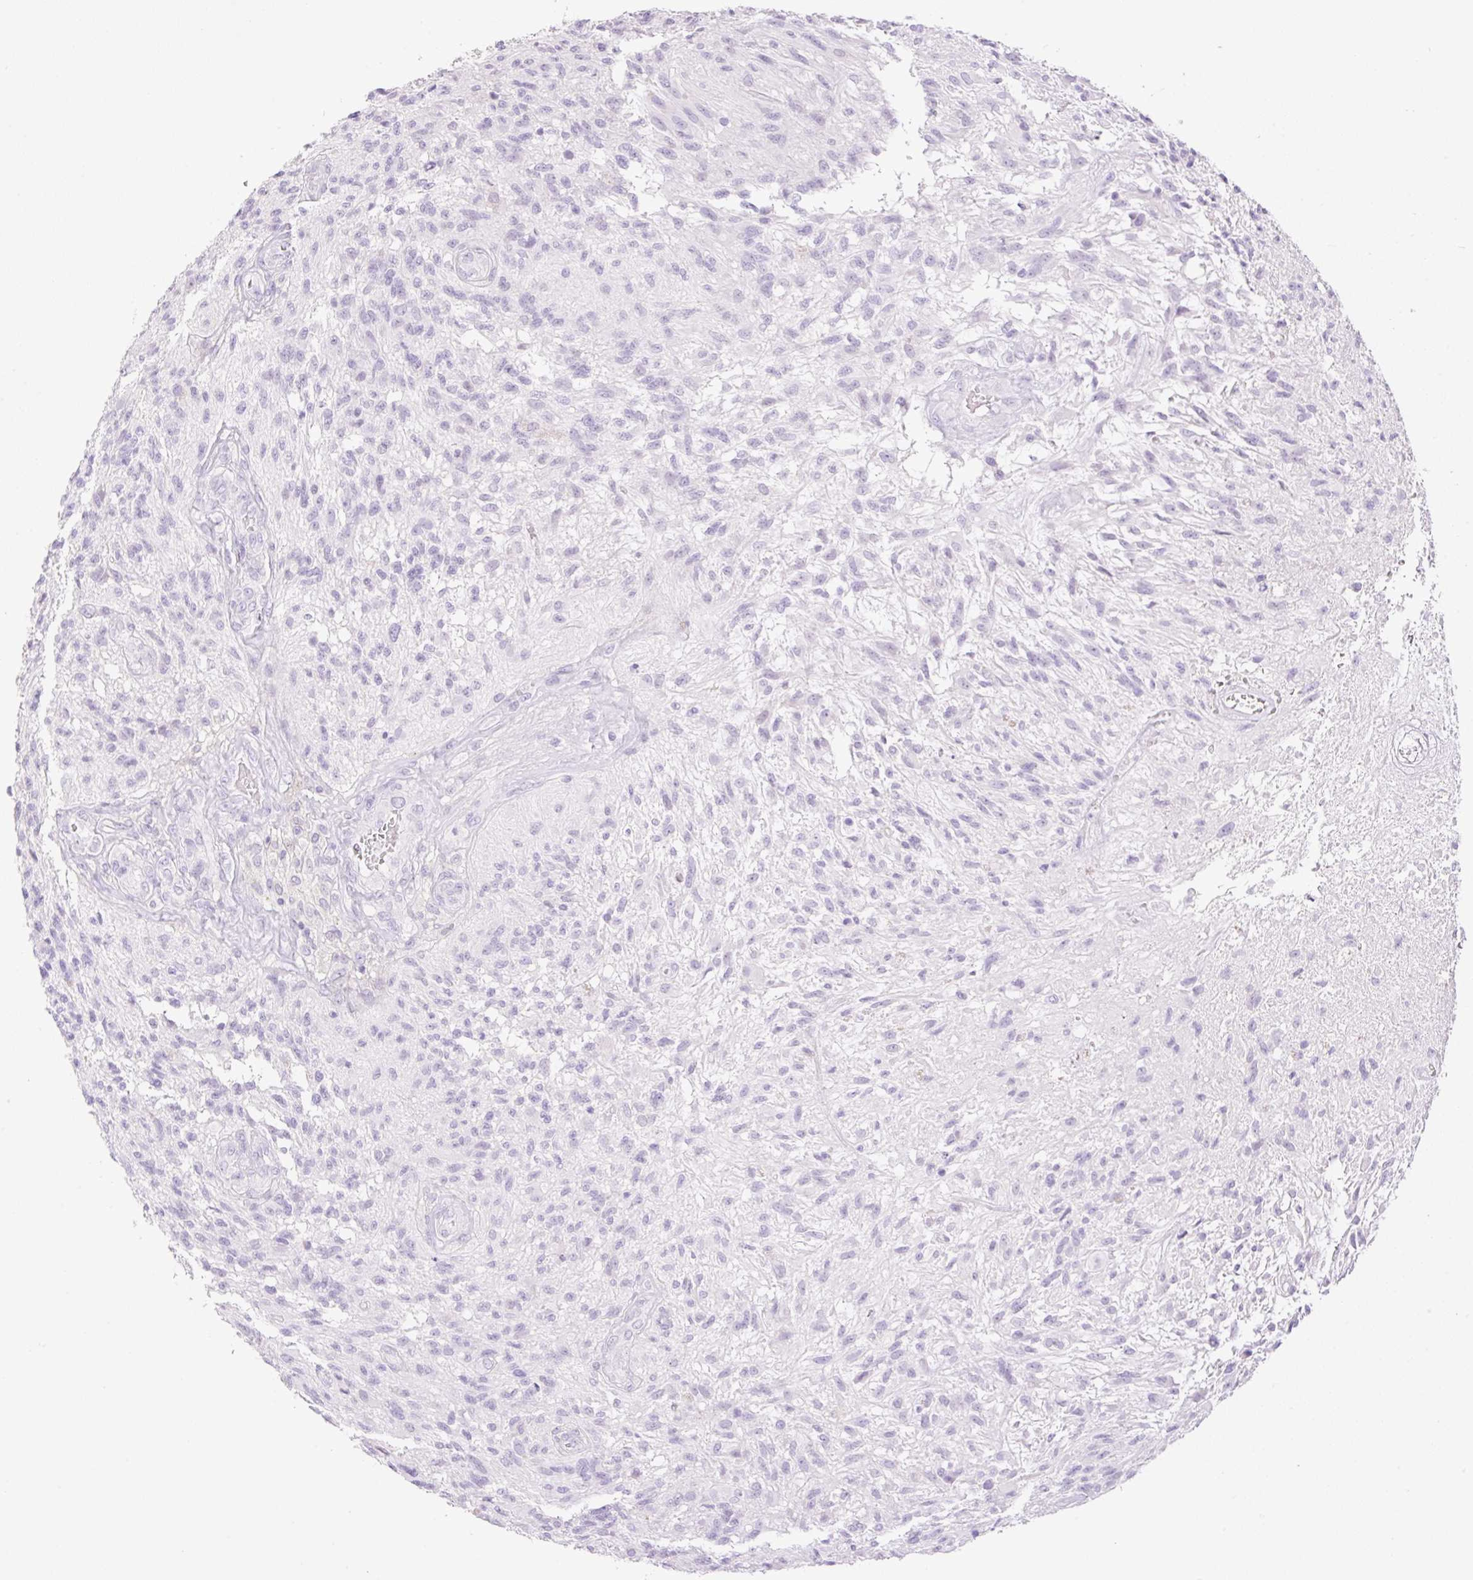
{"staining": {"intensity": "negative", "quantity": "none", "location": "none"}, "tissue": "glioma", "cell_type": "Tumor cells", "image_type": "cancer", "snomed": [{"axis": "morphology", "description": "Glioma, malignant, High grade"}, {"axis": "topography", "description": "Brain"}], "caption": "The micrograph shows no staining of tumor cells in malignant glioma (high-grade).", "gene": "SP140L", "patient": {"sex": "male", "age": 56}}